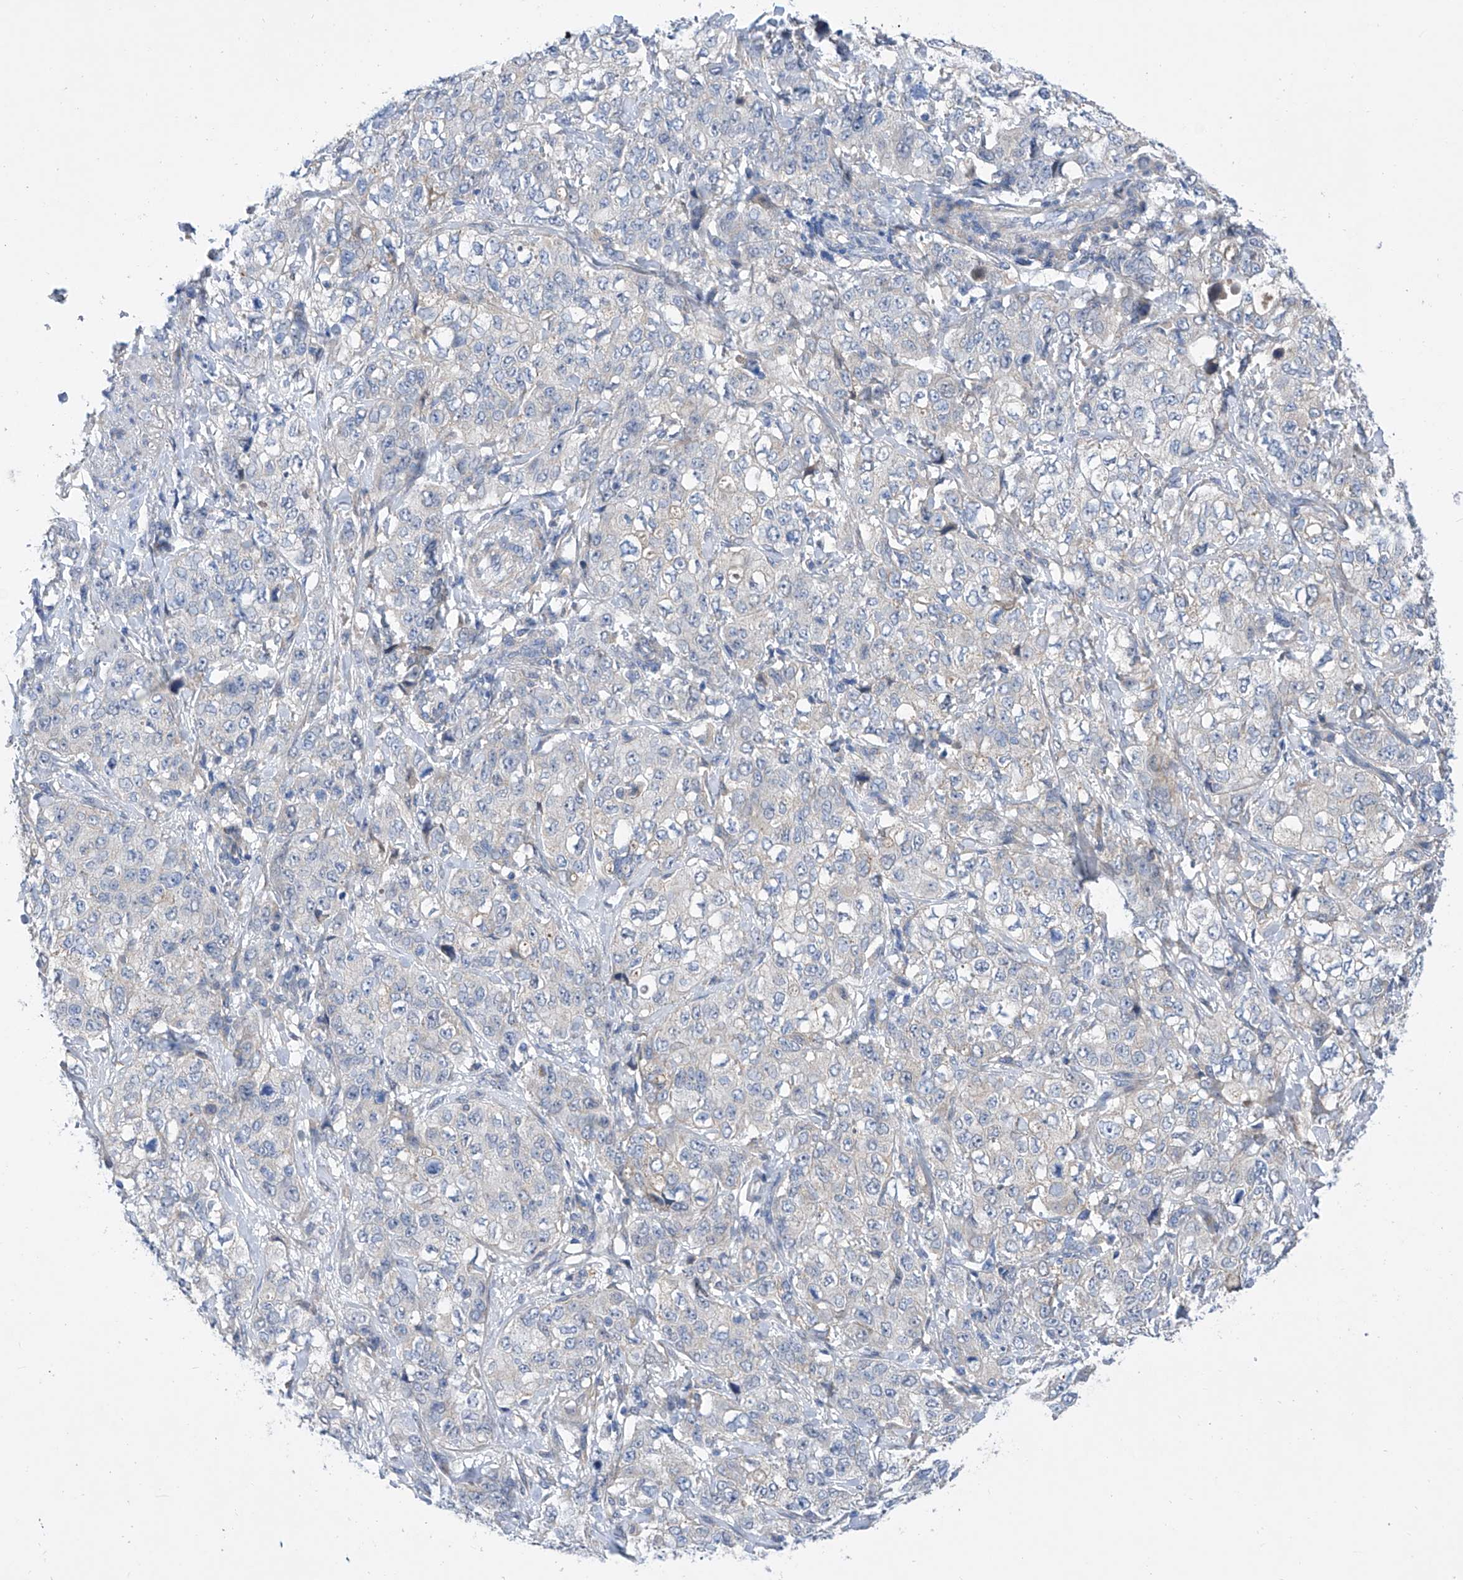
{"staining": {"intensity": "negative", "quantity": "none", "location": "none"}, "tissue": "stomach cancer", "cell_type": "Tumor cells", "image_type": "cancer", "snomed": [{"axis": "morphology", "description": "Adenocarcinoma, NOS"}, {"axis": "topography", "description": "Stomach"}], "caption": "This photomicrograph is of stomach adenocarcinoma stained with IHC to label a protein in brown with the nuclei are counter-stained blue. There is no positivity in tumor cells. (Immunohistochemistry (ihc), brightfield microscopy, high magnification).", "gene": "SRBD1", "patient": {"sex": "male", "age": 48}}